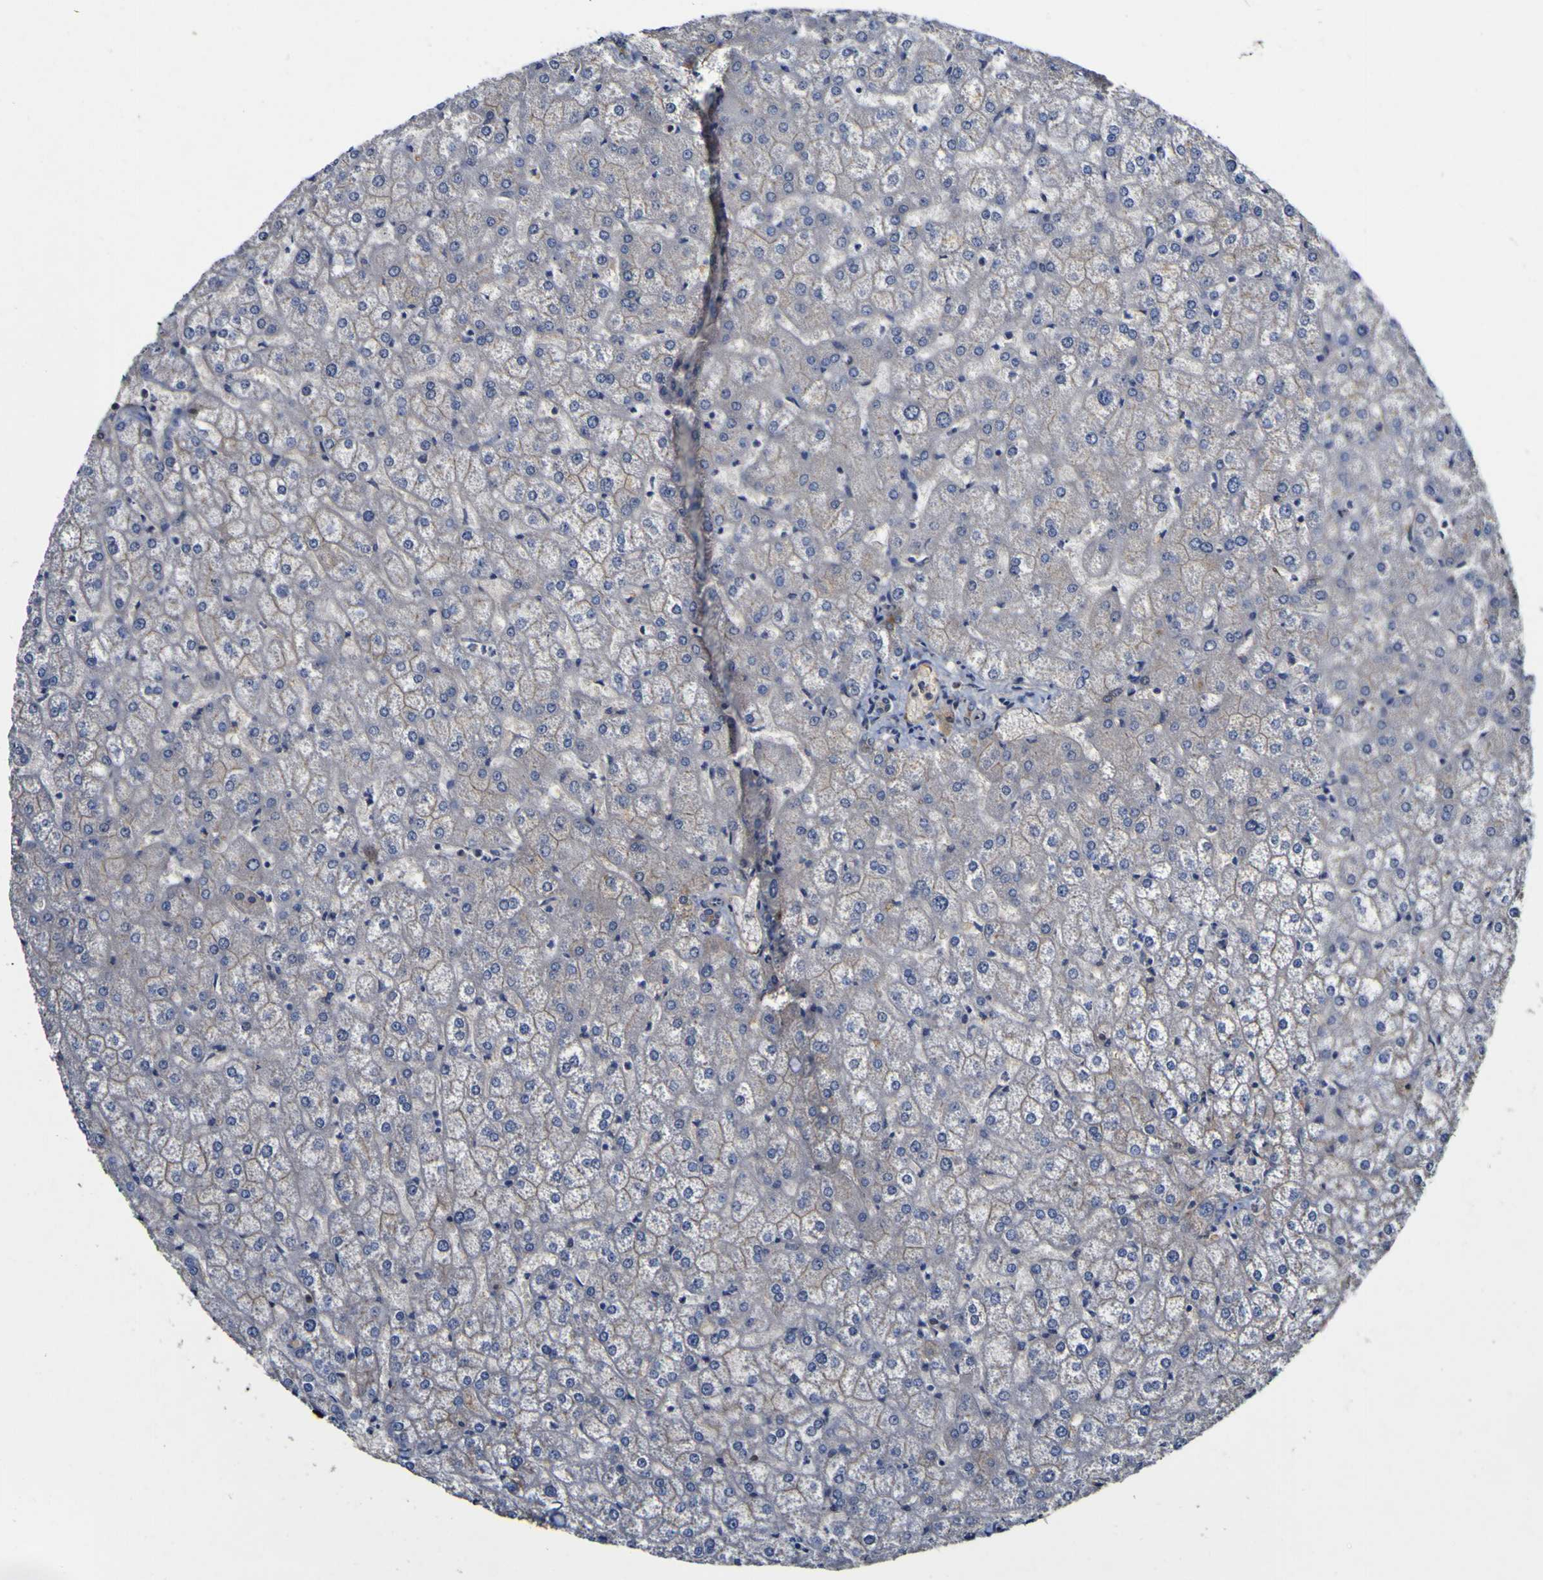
{"staining": {"intensity": "weak", "quantity": "<25%", "location": "cytoplasmic/membranous"}, "tissue": "liver", "cell_type": "Cholangiocytes", "image_type": "normal", "snomed": [{"axis": "morphology", "description": "Normal tissue, NOS"}, {"axis": "topography", "description": "Liver"}], "caption": "Liver was stained to show a protein in brown. There is no significant positivity in cholangiocytes. (Immunohistochemistry, brightfield microscopy, high magnification).", "gene": "CCL2", "patient": {"sex": "female", "age": 32}}